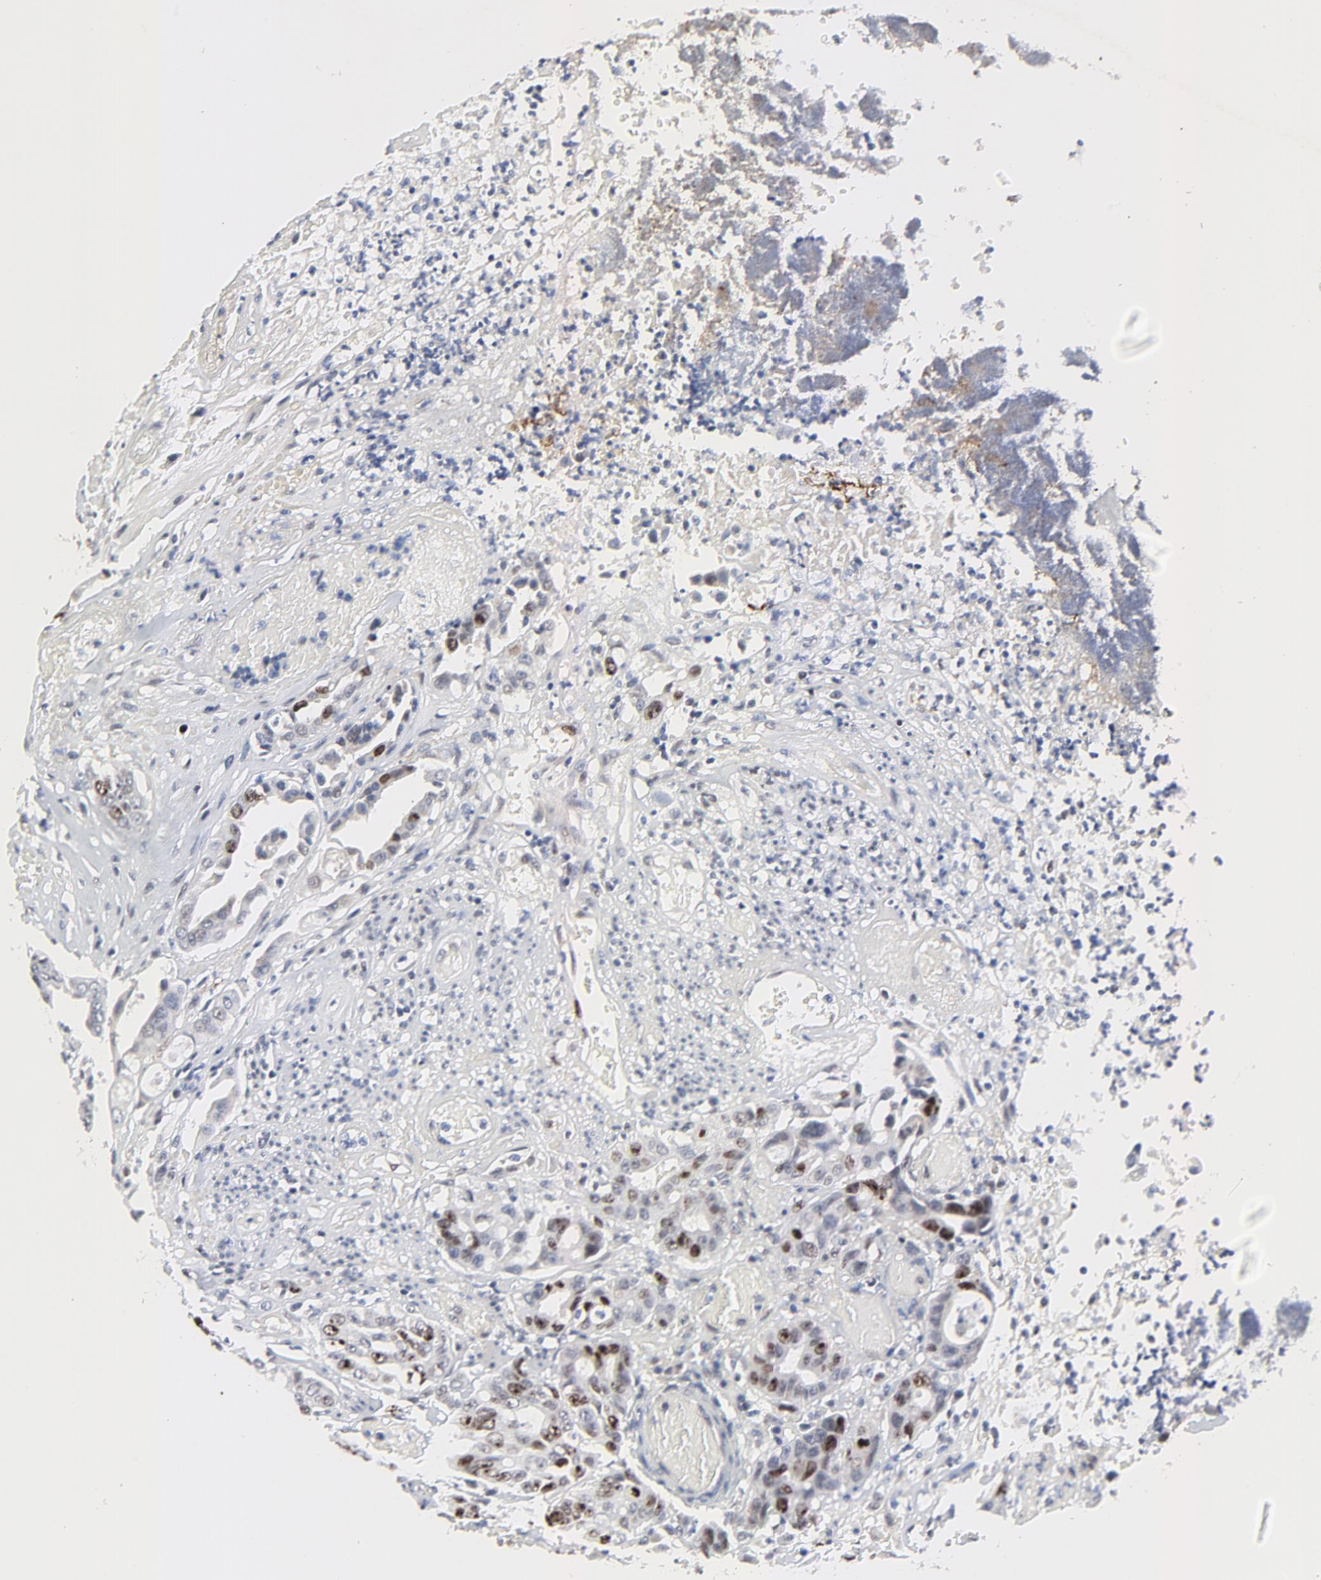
{"staining": {"intensity": "moderate", "quantity": "25%-75%", "location": "nuclear"}, "tissue": "colorectal cancer", "cell_type": "Tumor cells", "image_type": "cancer", "snomed": [{"axis": "morphology", "description": "Adenocarcinoma, NOS"}, {"axis": "topography", "description": "Colon"}], "caption": "IHC (DAB) staining of human adenocarcinoma (colorectal) exhibits moderate nuclear protein expression in about 25%-75% of tumor cells.", "gene": "ZNF589", "patient": {"sex": "female", "age": 70}}